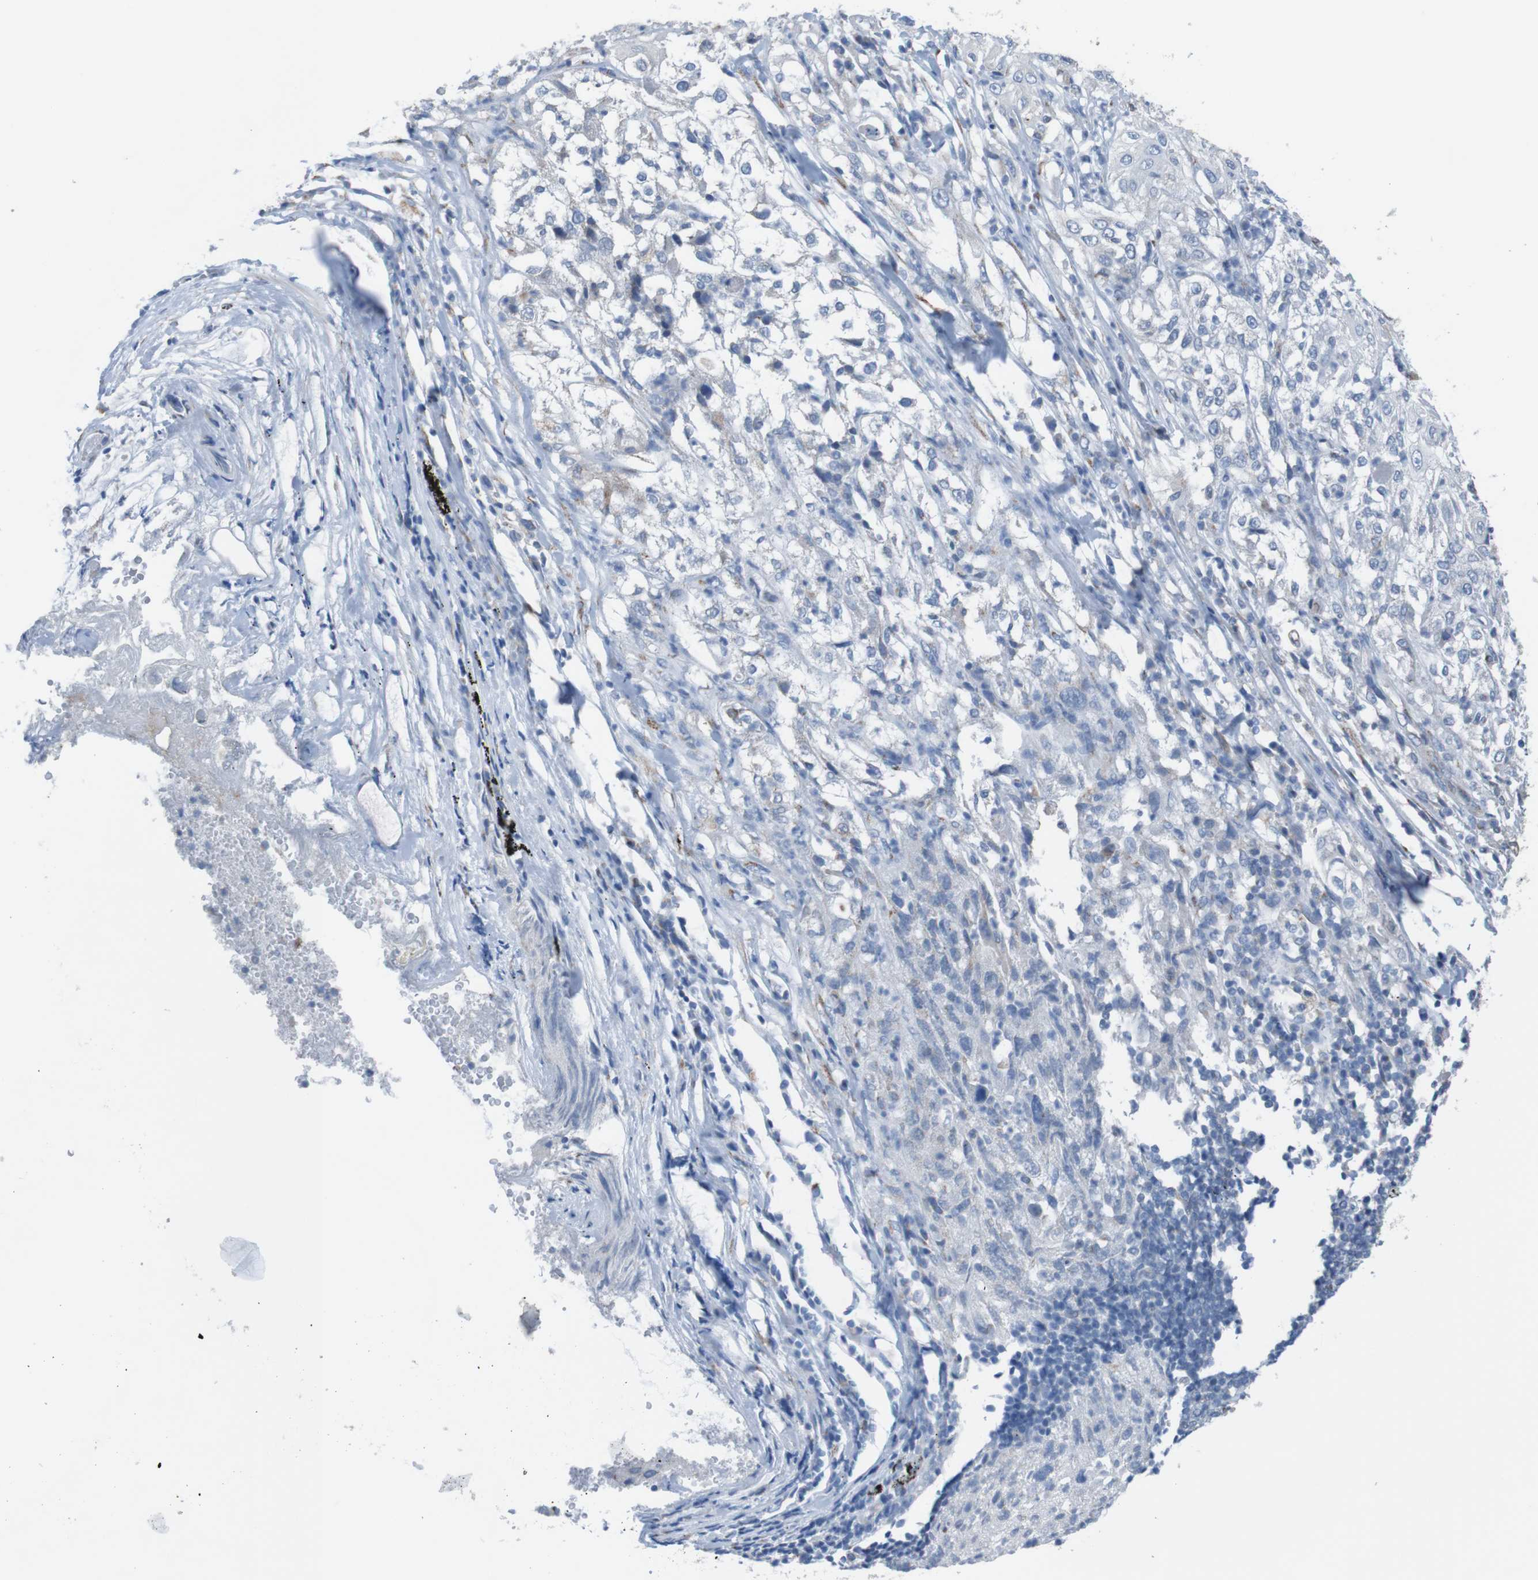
{"staining": {"intensity": "moderate", "quantity": "<25%", "location": "cytoplasmic/membranous"}, "tissue": "lung cancer", "cell_type": "Tumor cells", "image_type": "cancer", "snomed": [{"axis": "morphology", "description": "Inflammation, NOS"}, {"axis": "morphology", "description": "Squamous cell carcinoma, NOS"}, {"axis": "topography", "description": "Lymph node"}, {"axis": "topography", "description": "Soft tissue"}, {"axis": "topography", "description": "Lung"}], "caption": "Moderate cytoplasmic/membranous protein positivity is appreciated in approximately <25% of tumor cells in lung squamous cell carcinoma. The protein of interest is shown in brown color, while the nuclei are stained blue.", "gene": "MINAR1", "patient": {"sex": "male", "age": 66}}